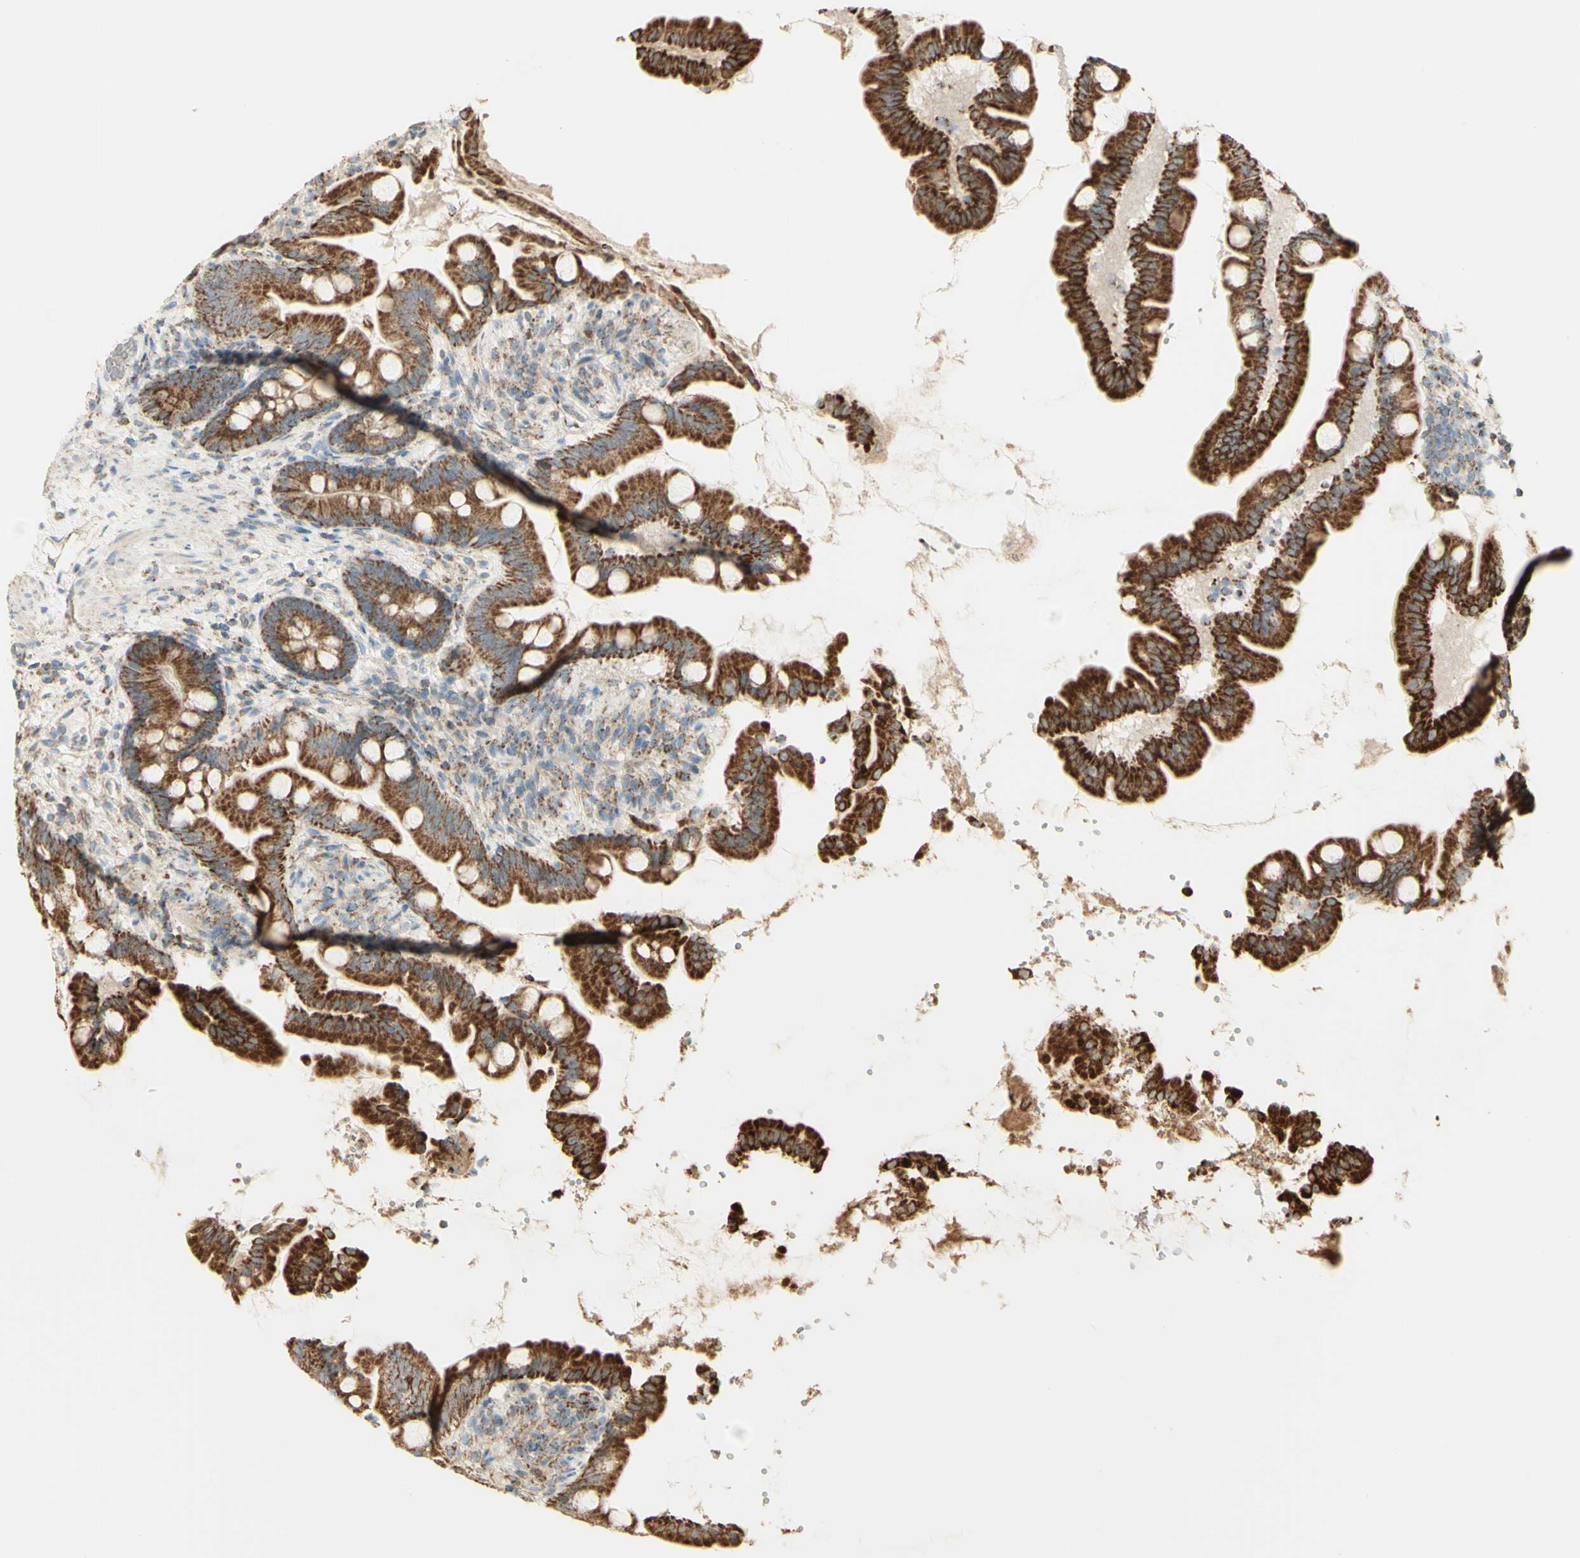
{"staining": {"intensity": "strong", "quantity": ">75%", "location": "cytoplasmic/membranous"}, "tissue": "small intestine", "cell_type": "Glandular cells", "image_type": "normal", "snomed": [{"axis": "morphology", "description": "Normal tissue, NOS"}, {"axis": "topography", "description": "Small intestine"}], "caption": "Immunohistochemistry (IHC) histopathology image of normal small intestine stained for a protein (brown), which displays high levels of strong cytoplasmic/membranous expression in approximately >75% of glandular cells.", "gene": "LETM1", "patient": {"sex": "female", "age": 56}}